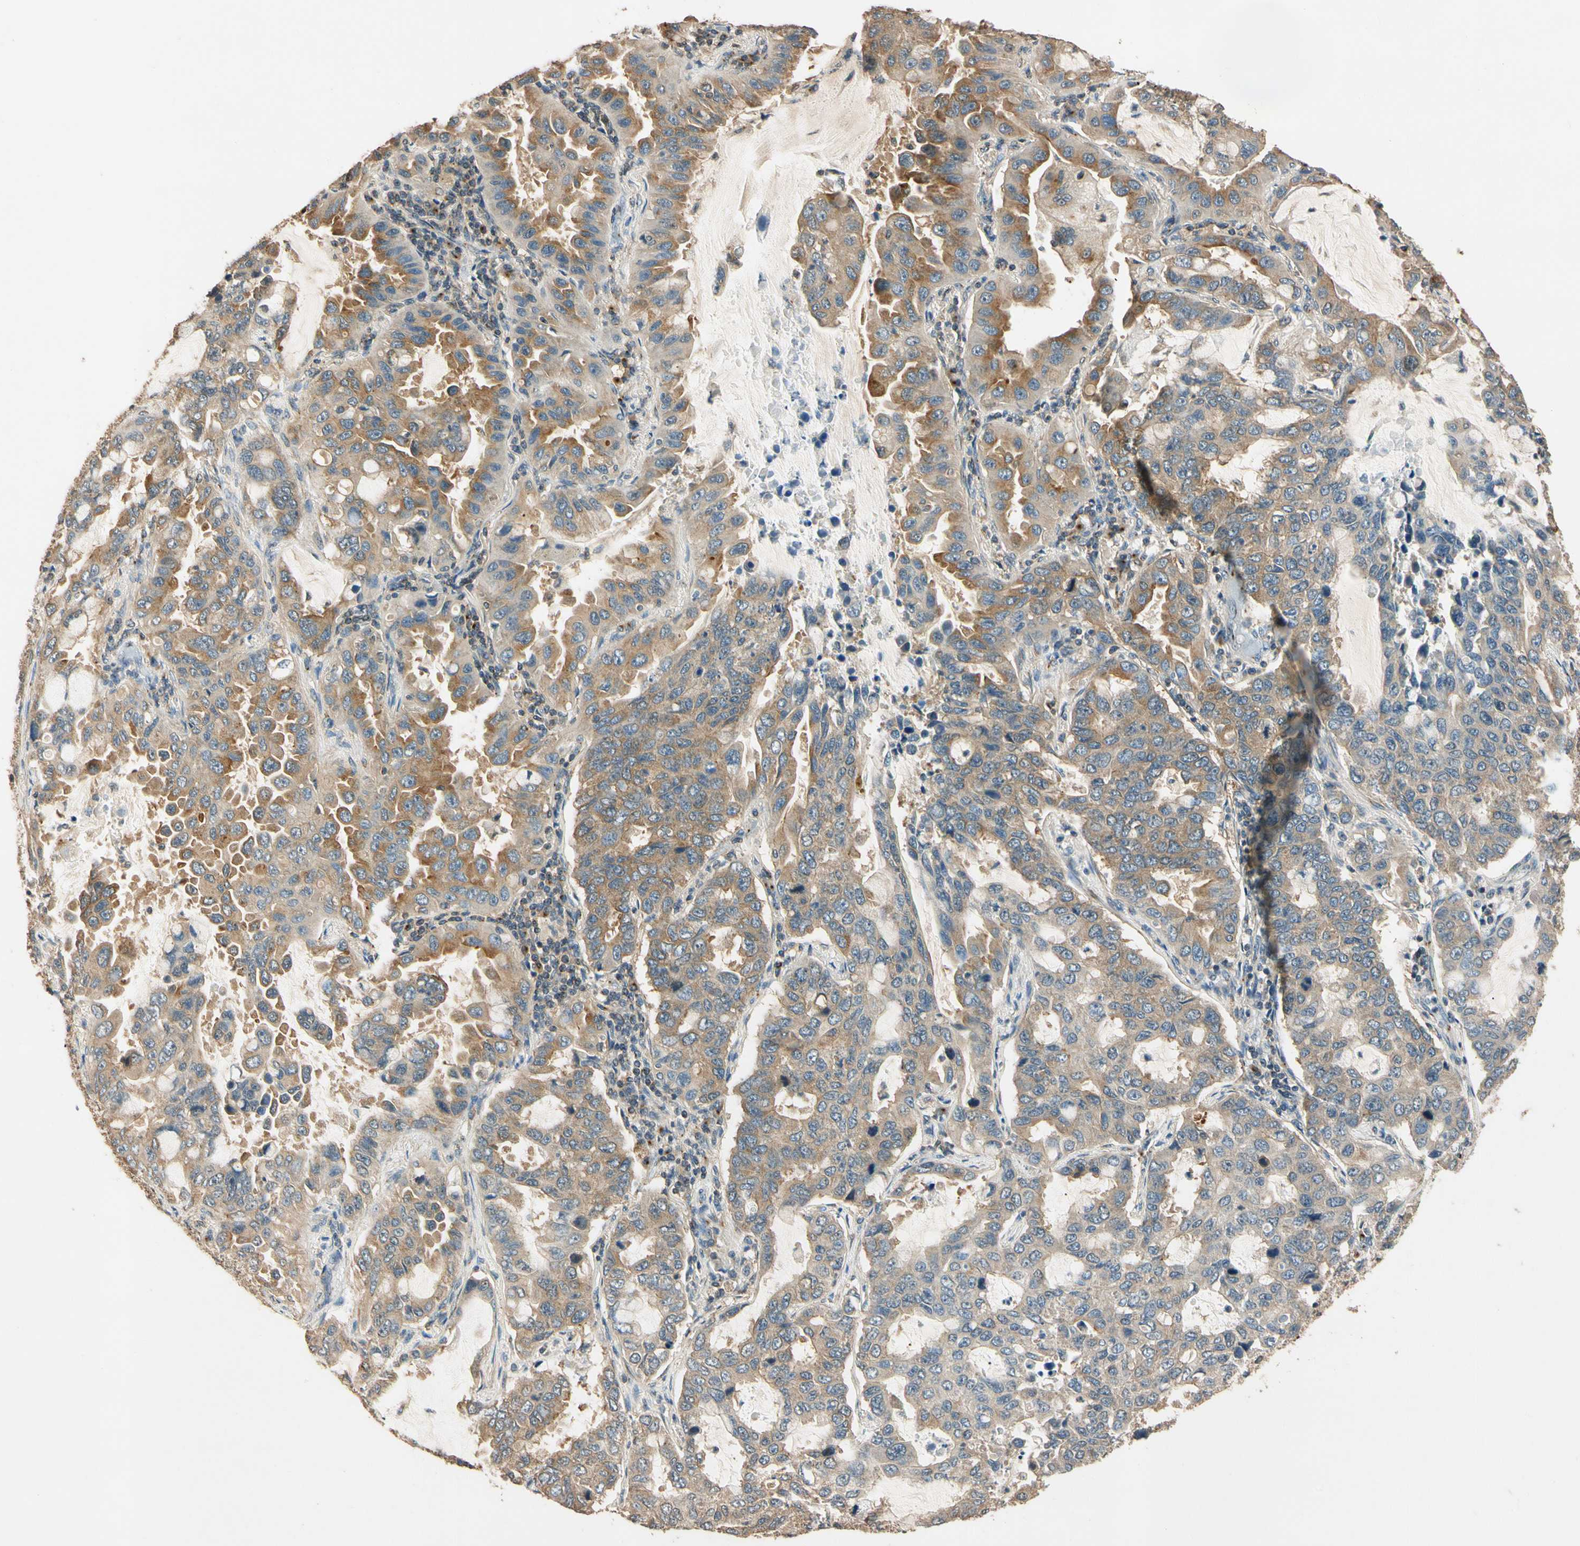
{"staining": {"intensity": "moderate", "quantity": ">75%", "location": "cytoplasmic/membranous"}, "tissue": "lung cancer", "cell_type": "Tumor cells", "image_type": "cancer", "snomed": [{"axis": "morphology", "description": "Adenocarcinoma, NOS"}, {"axis": "topography", "description": "Lung"}], "caption": "Brown immunohistochemical staining in adenocarcinoma (lung) demonstrates moderate cytoplasmic/membranous staining in approximately >75% of tumor cells.", "gene": "AKAP9", "patient": {"sex": "male", "age": 64}}